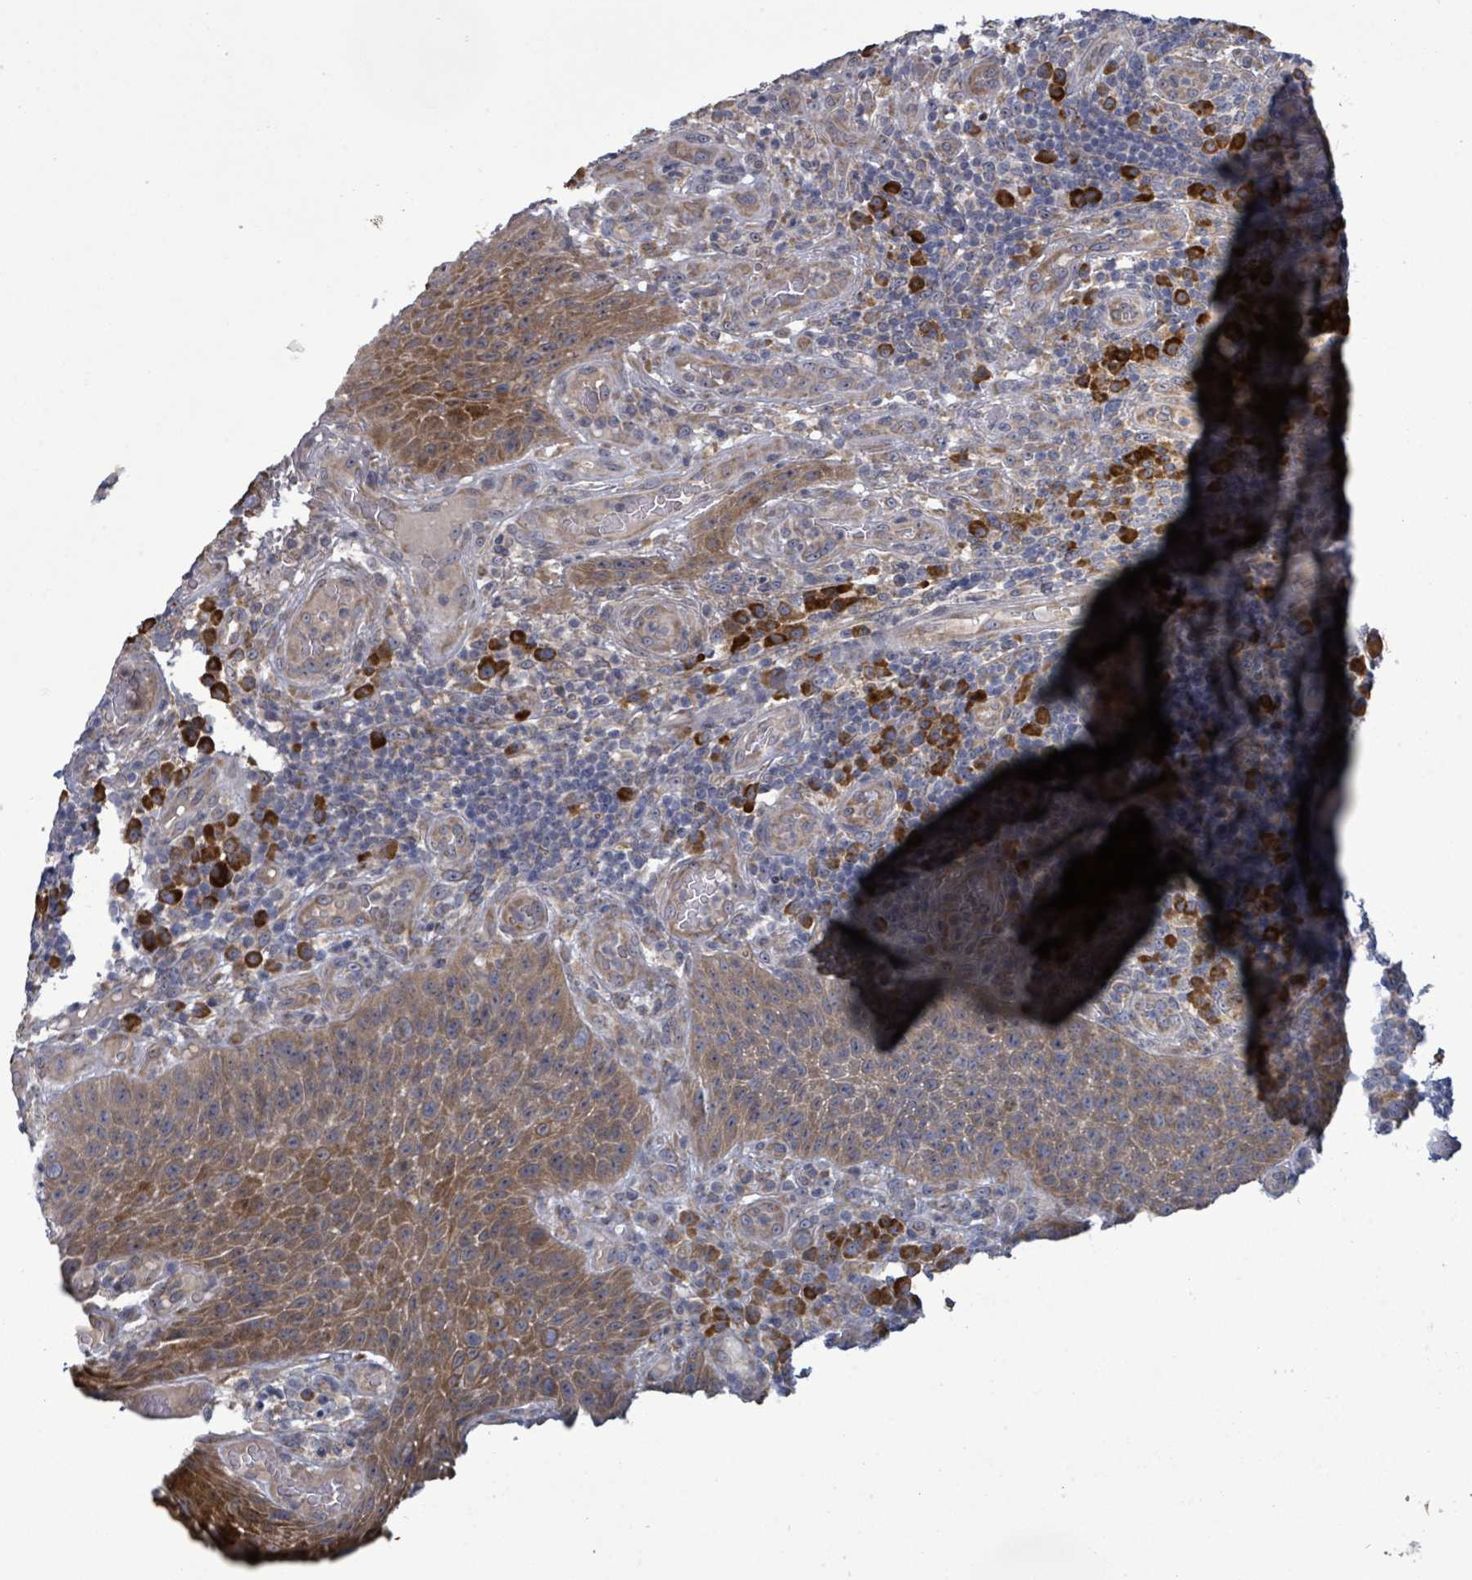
{"staining": {"intensity": "strong", "quantity": "<25%", "location": "cytoplasmic/membranous"}, "tissue": "tonsil", "cell_type": "Germinal center cells", "image_type": "normal", "snomed": [{"axis": "morphology", "description": "Normal tissue, NOS"}, {"axis": "topography", "description": "Tonsil"}], "caption": "Immunohistochemical staining of unremarkable human tonsil shows strong cytoplasmic/membranous protein expression in about <25% of germinal center cells. (DAB = brown stain, brightfield microscopy at high magnification).", "gene": "ATP13A1", "patient": {"sex": "male", "age": 17}}